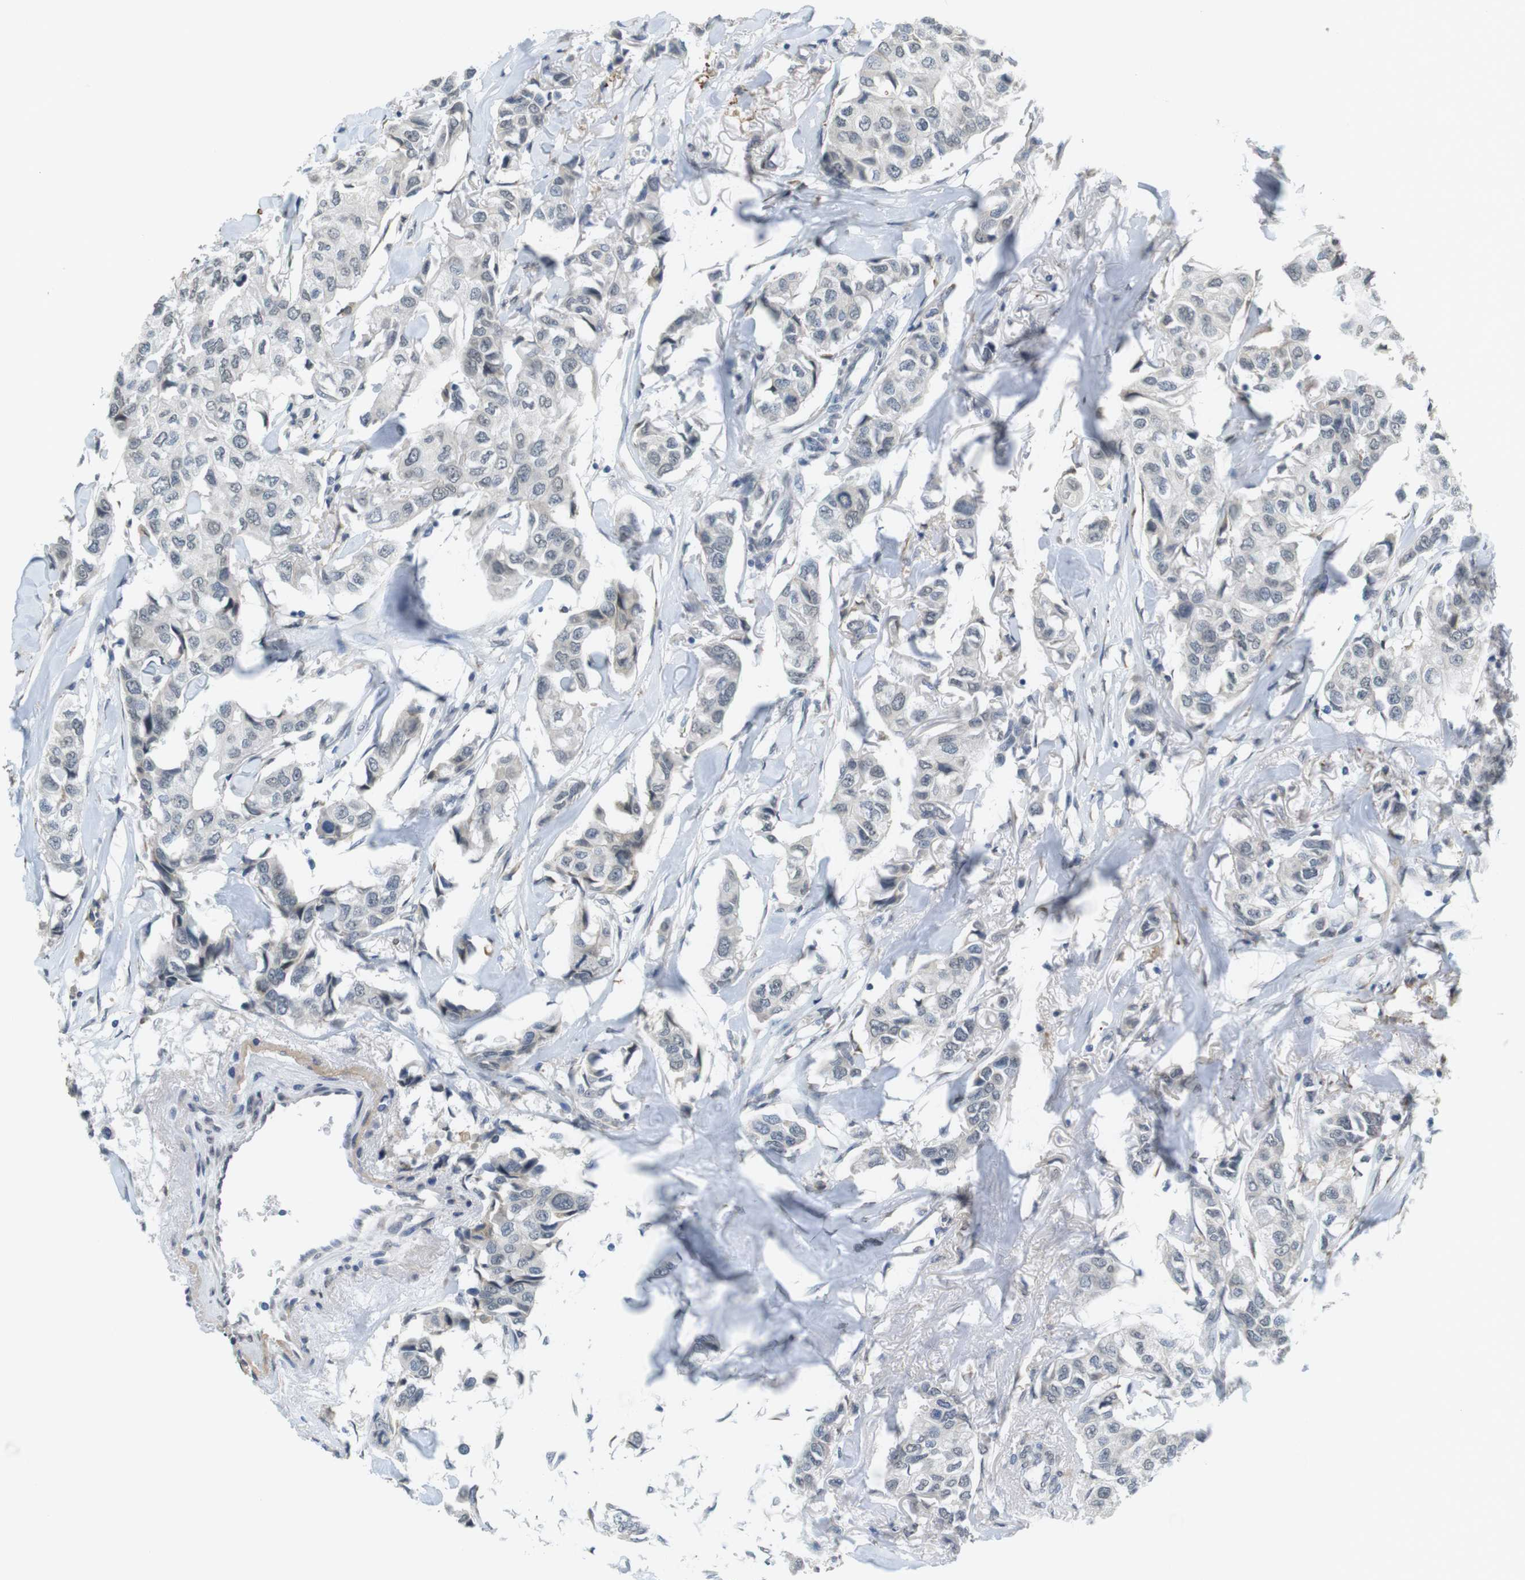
{"staining": {"intensity": "negative", "quantity": "none", "location": "none"}, "tissue": "breast cancer", "cell_type": "Tumor cells", "image_type": "cancer", "snomed": [{"axis": "morphology", "description": "Duct carcinoma"}, {"axis": "topography", "description": "Breast"}], "caption": "The photomicrograph reveals no staining of tumor cells in breast cancer.", "gene": "FZD10", "patient": {"sex": "female", "age": 80}}